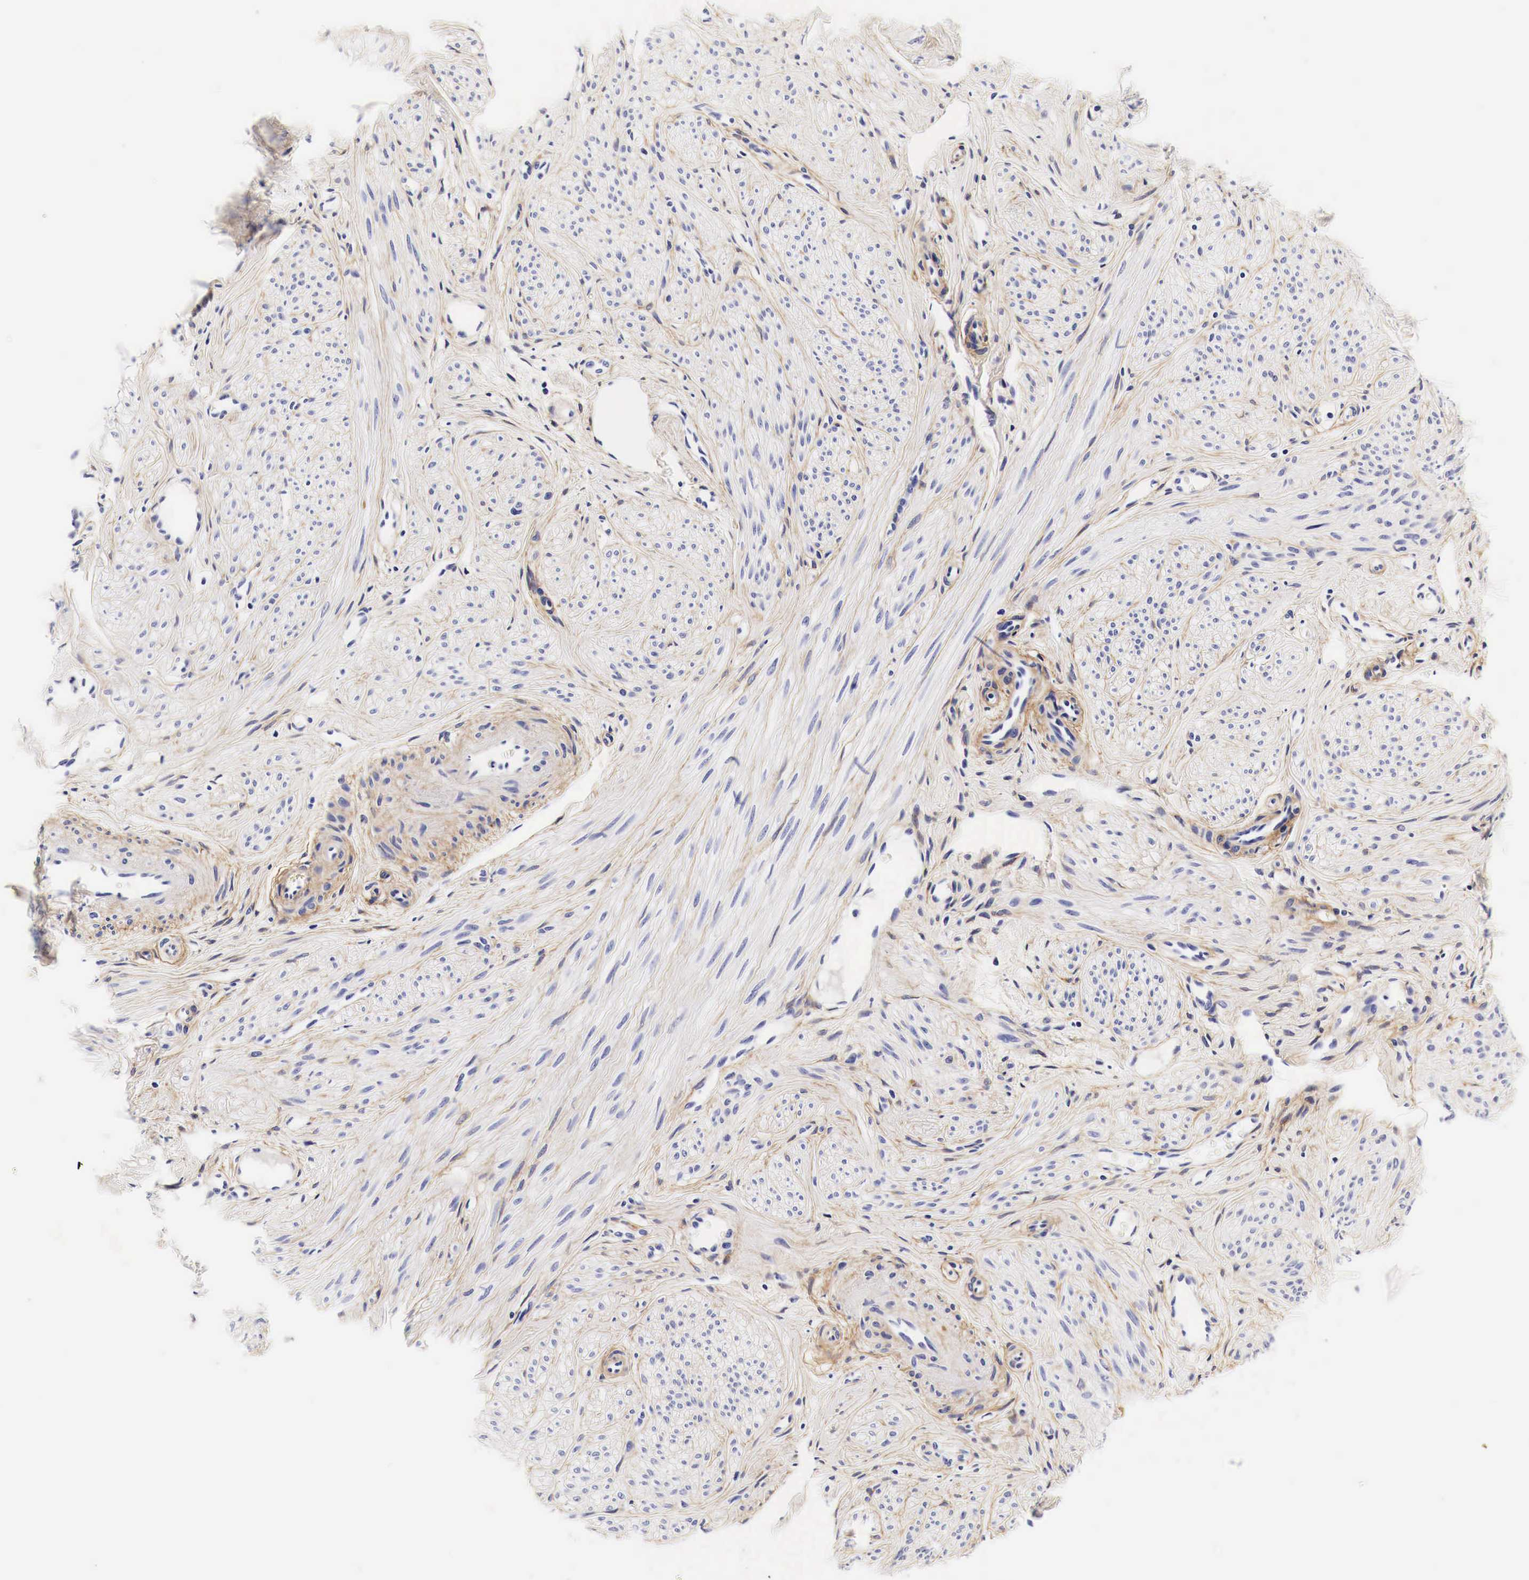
{"staining": {"intensity": "moderate", "quantity": "25%-75%", "location": "cytoplasmic/membranous"}, "tissue": "smooth muscle", "cell_type": "Smooth muscle cells", "image_type": "normal", "snomed": [{"axis": "morphology", "description": "Normal tissue, NOS"}, {"axis": "topography", "description": "Uterus"}], "caption": "Moderate cytoplasmic/membranous protein positivity is appreciated in about 25%-75% of smooth muscle cells in smooth muscle.", "gene": "EGFR", "patient": {"sex": "female", "age": 45}}